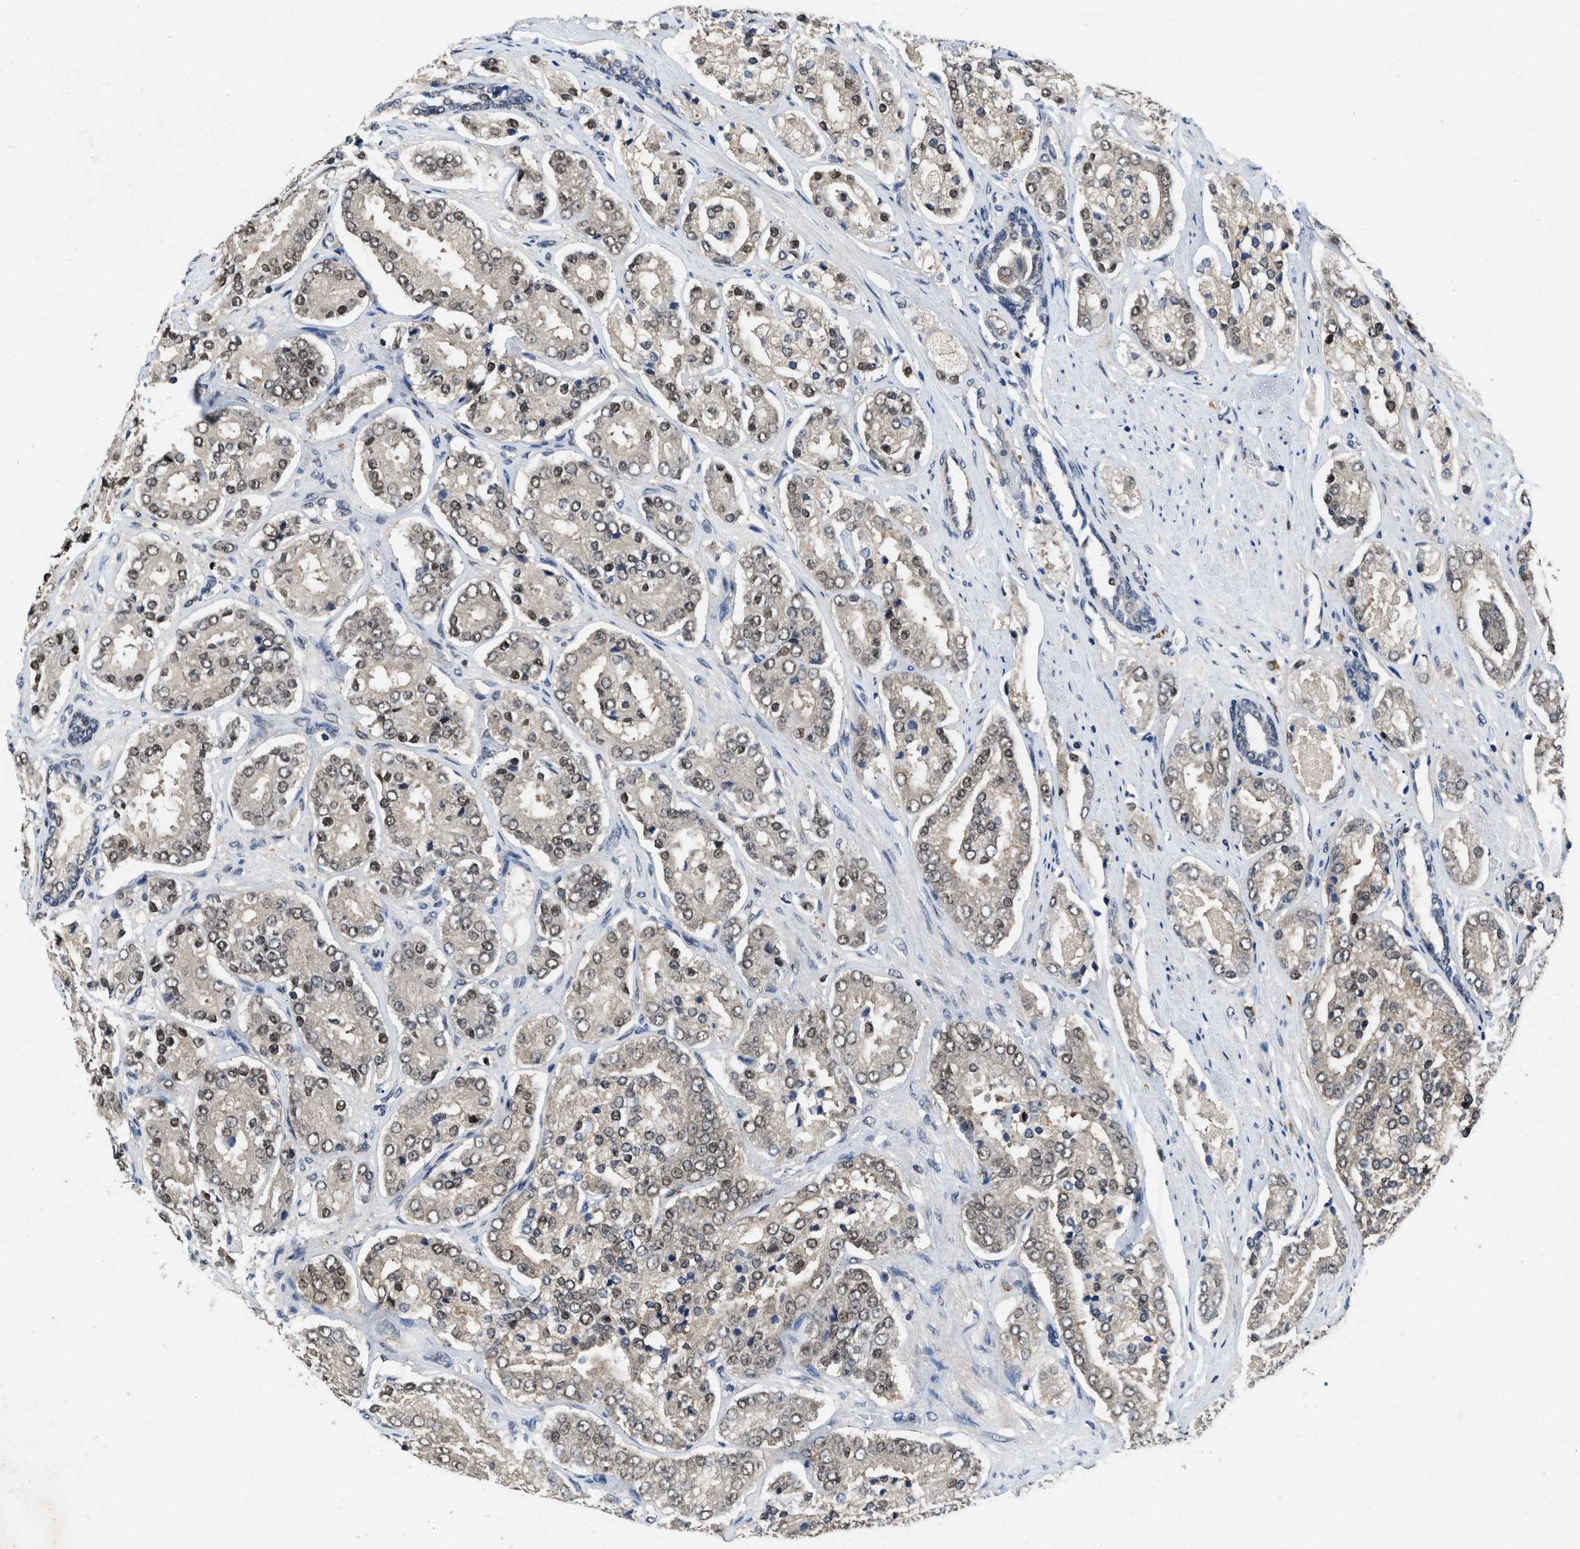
{"staining": {"intensity": "moderate", "quantity": ">75%", "location": "cytoplasmic/membranous"}, "tissue": "prostate cancer", "cell_type": "Tumor cells", "image_type": "cancer", "snomed": [{"axis": "morphology", "description": "Adenocarcinoma, High grade"}, {"axis": "topography", "description": "Prostate"}], "caption": "High-grade adenocarcinoma (prostate) was stained to show a protein in brown. There is medium levels of moderate cytoplasmic/membranous positivity in approximately >75% of tumor cells.", "gene": "SAFB", "patient": {"sex": "male", "age": 65}}